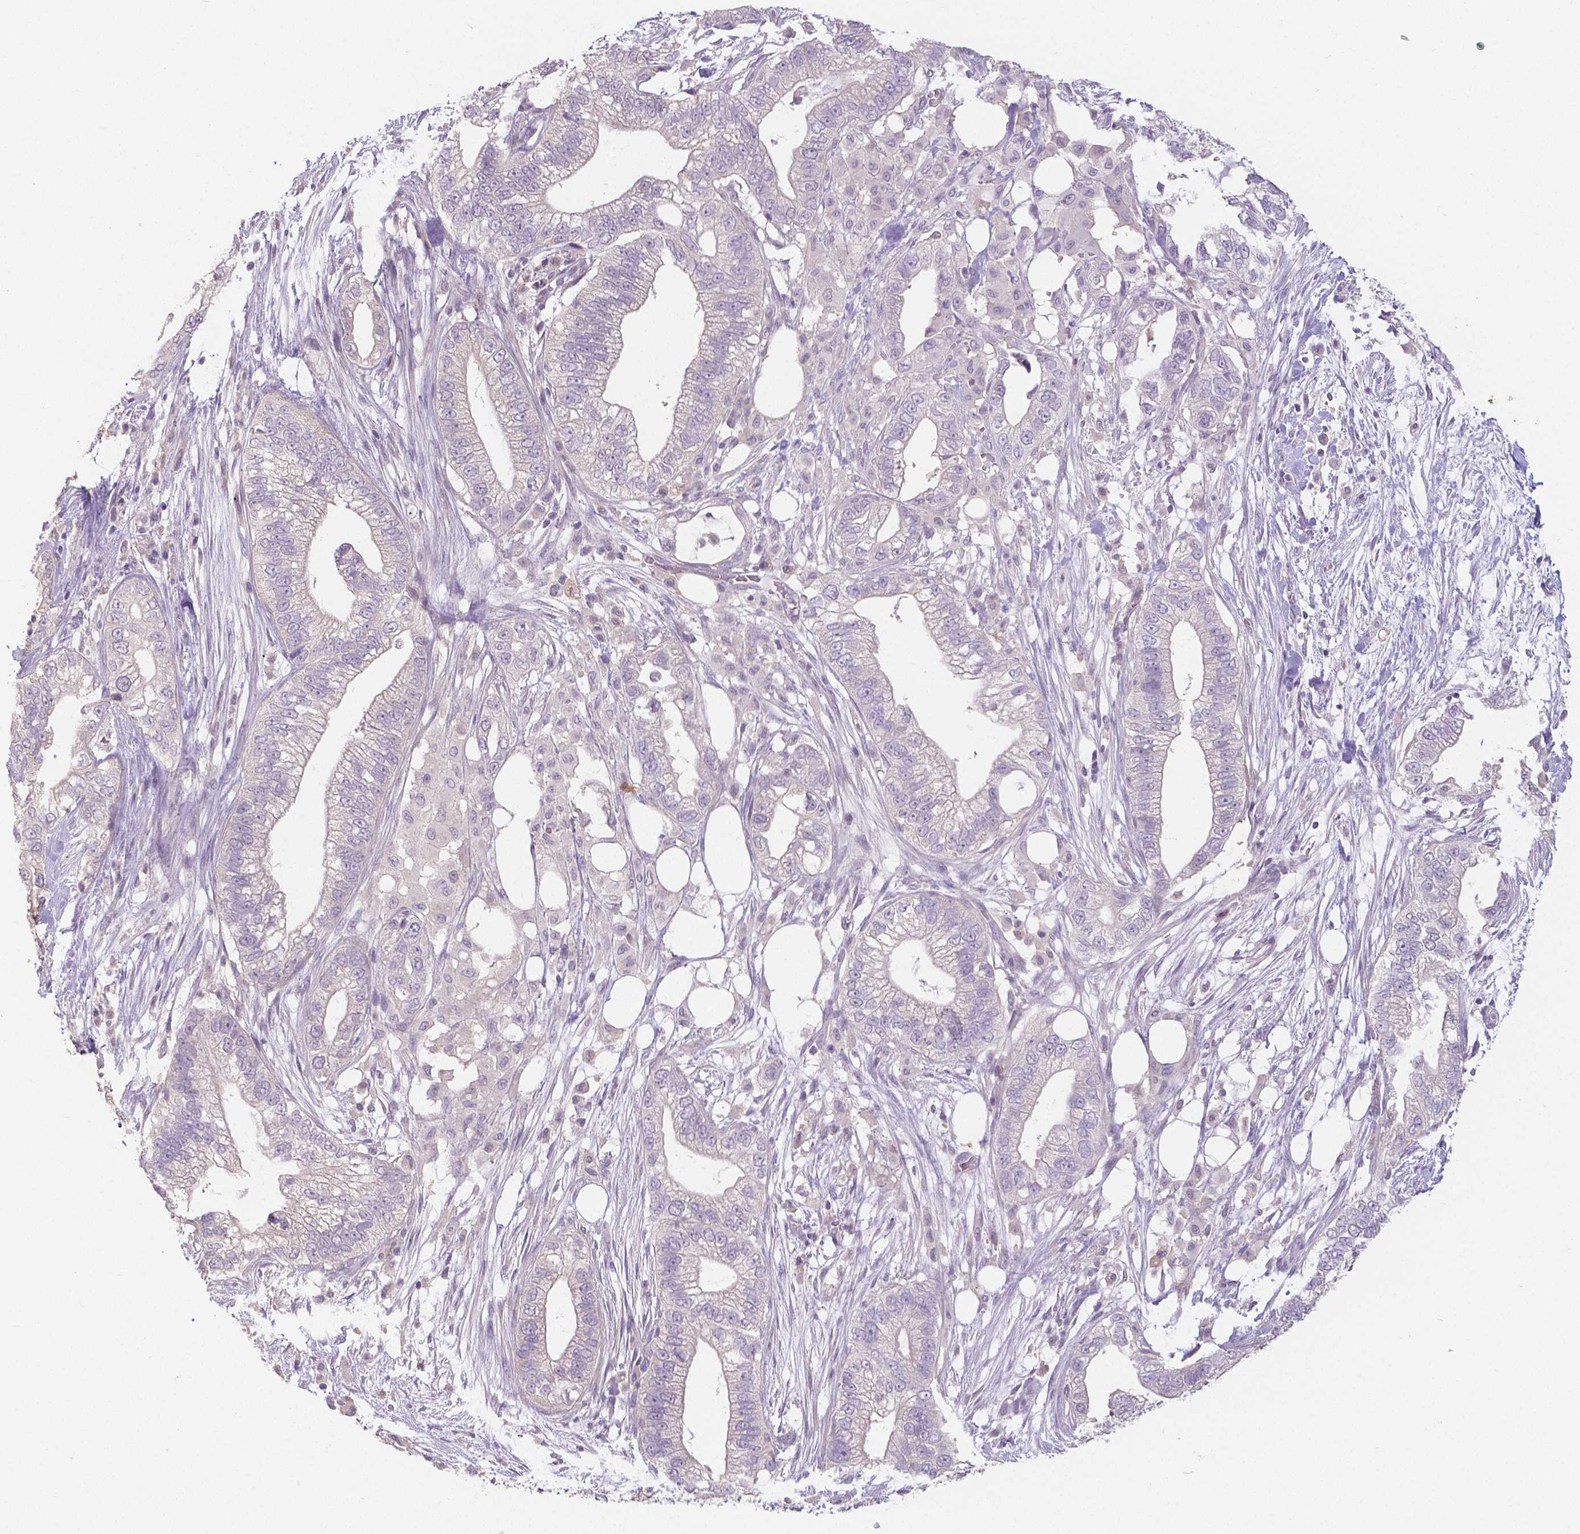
{"staining": {"intensity": "negative", "quantity": "none", "location": "none"}, "tissue": "pancreatic cancer", "cell_type": "Tumor cells", "image_type": "cancer", "snomed": [{"axis": "morphology", "description": "Adenocarcinoma, NOS"}, {"axis": "topography", "description": "Pancreas"}], "caption": "Tumor cells show no significant staining in adenocarcinoma (pancreatic).", "gene": "CRMP1", "patient": {"sex": "male", "age": 70}}